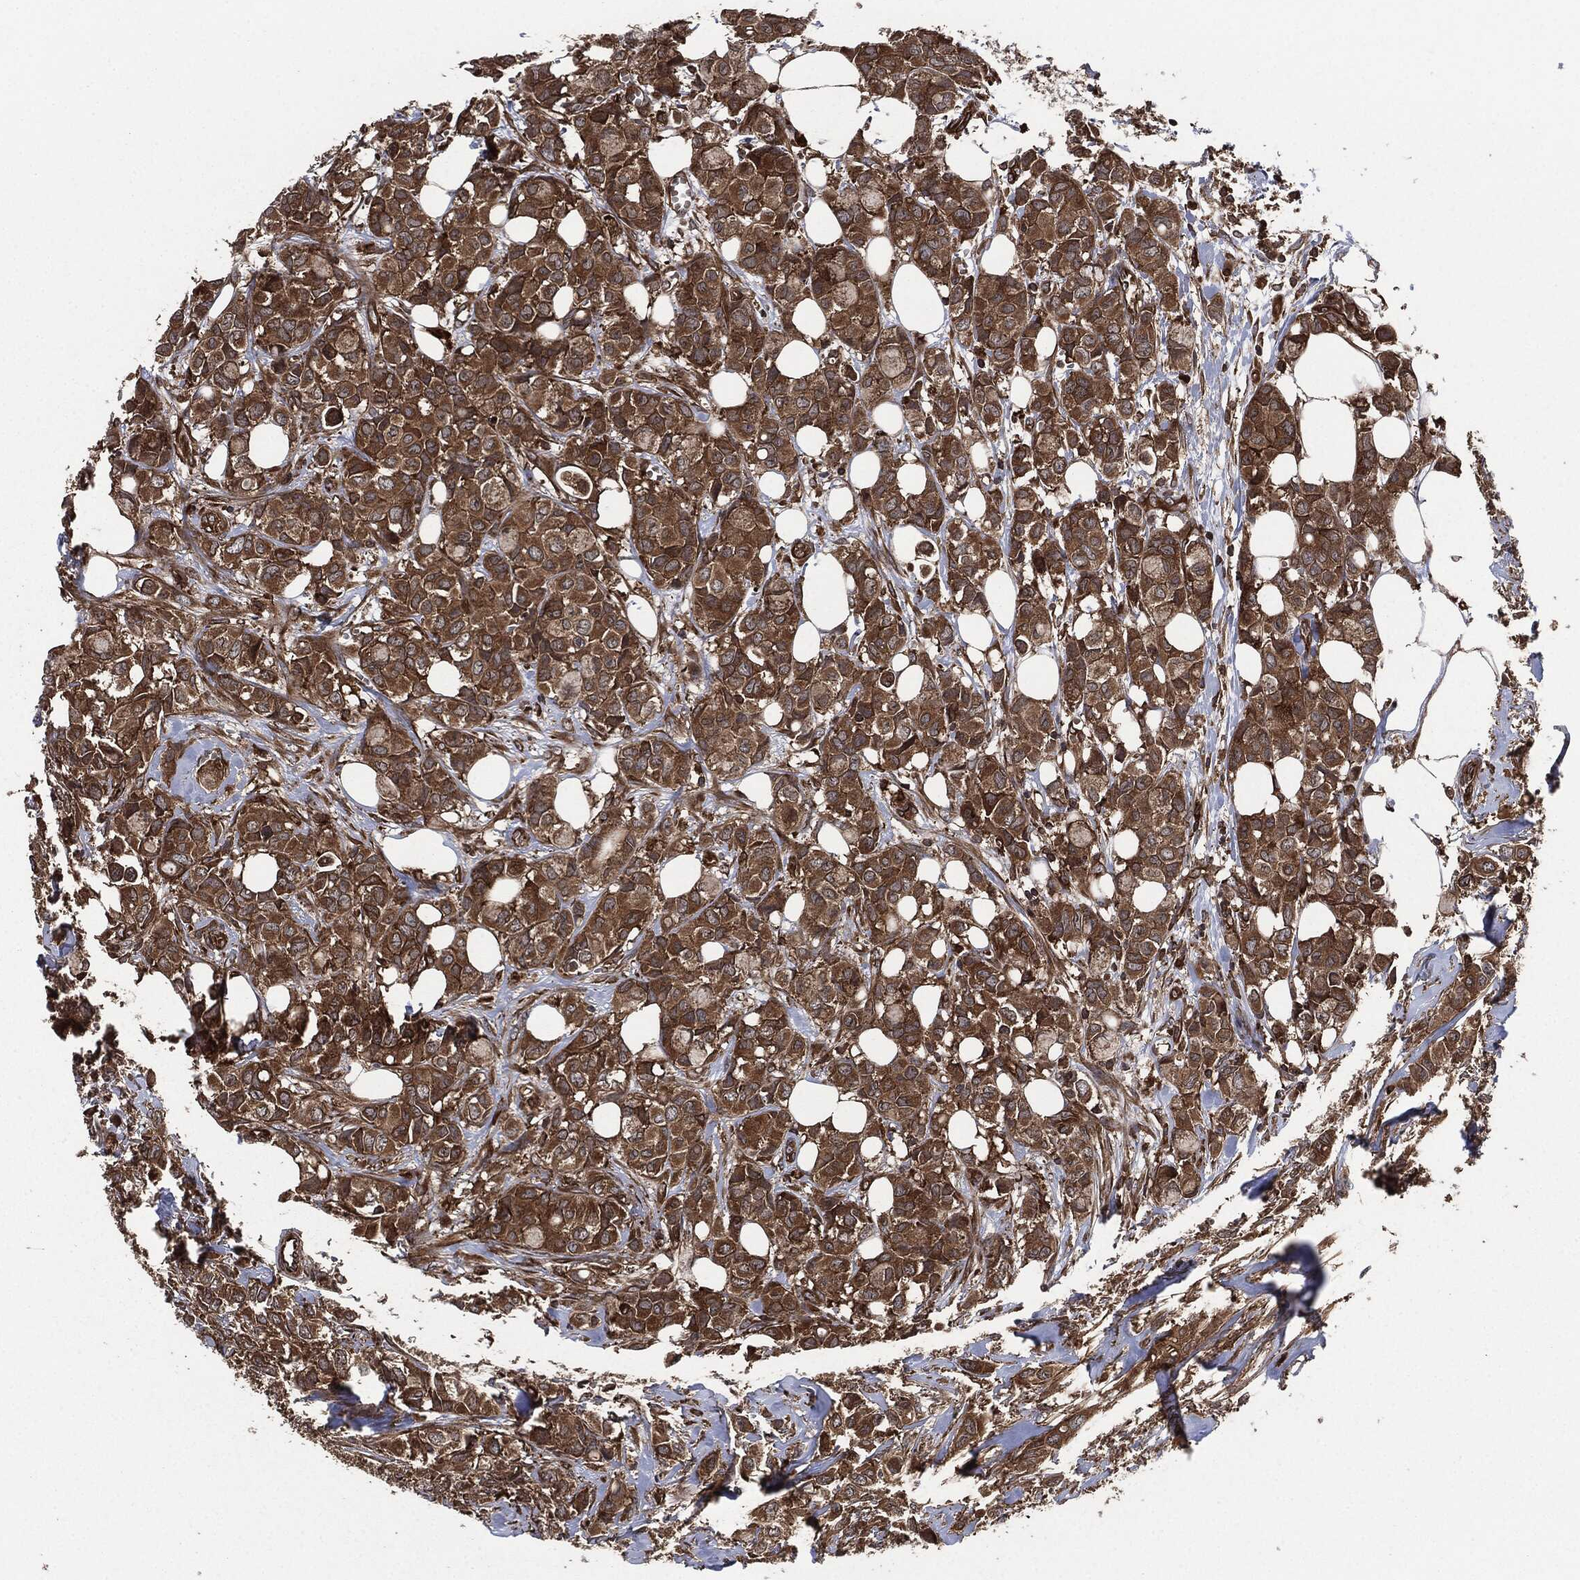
{"staining": {"intensity": "moderate", "quantity": ">75%", "location": "cytoplasmic/membranous"}, "tissue": "breast cancer", "cell_type": "Tumor cells", "image_type": "cancer", "snomed": [{"axis": "morphology", "description": "Duct carcinoma"}, {"axis": "topography", "description": "Breast"}], "caption": "The photomicrograph shows a brown stain indicating the presence of a protein in the cytoplasmic/membranous of tumor cells in breast intraductal carcinoma.", "gene": "RAP1GDS1", "patient": {"sex": "female", "age": 85}}